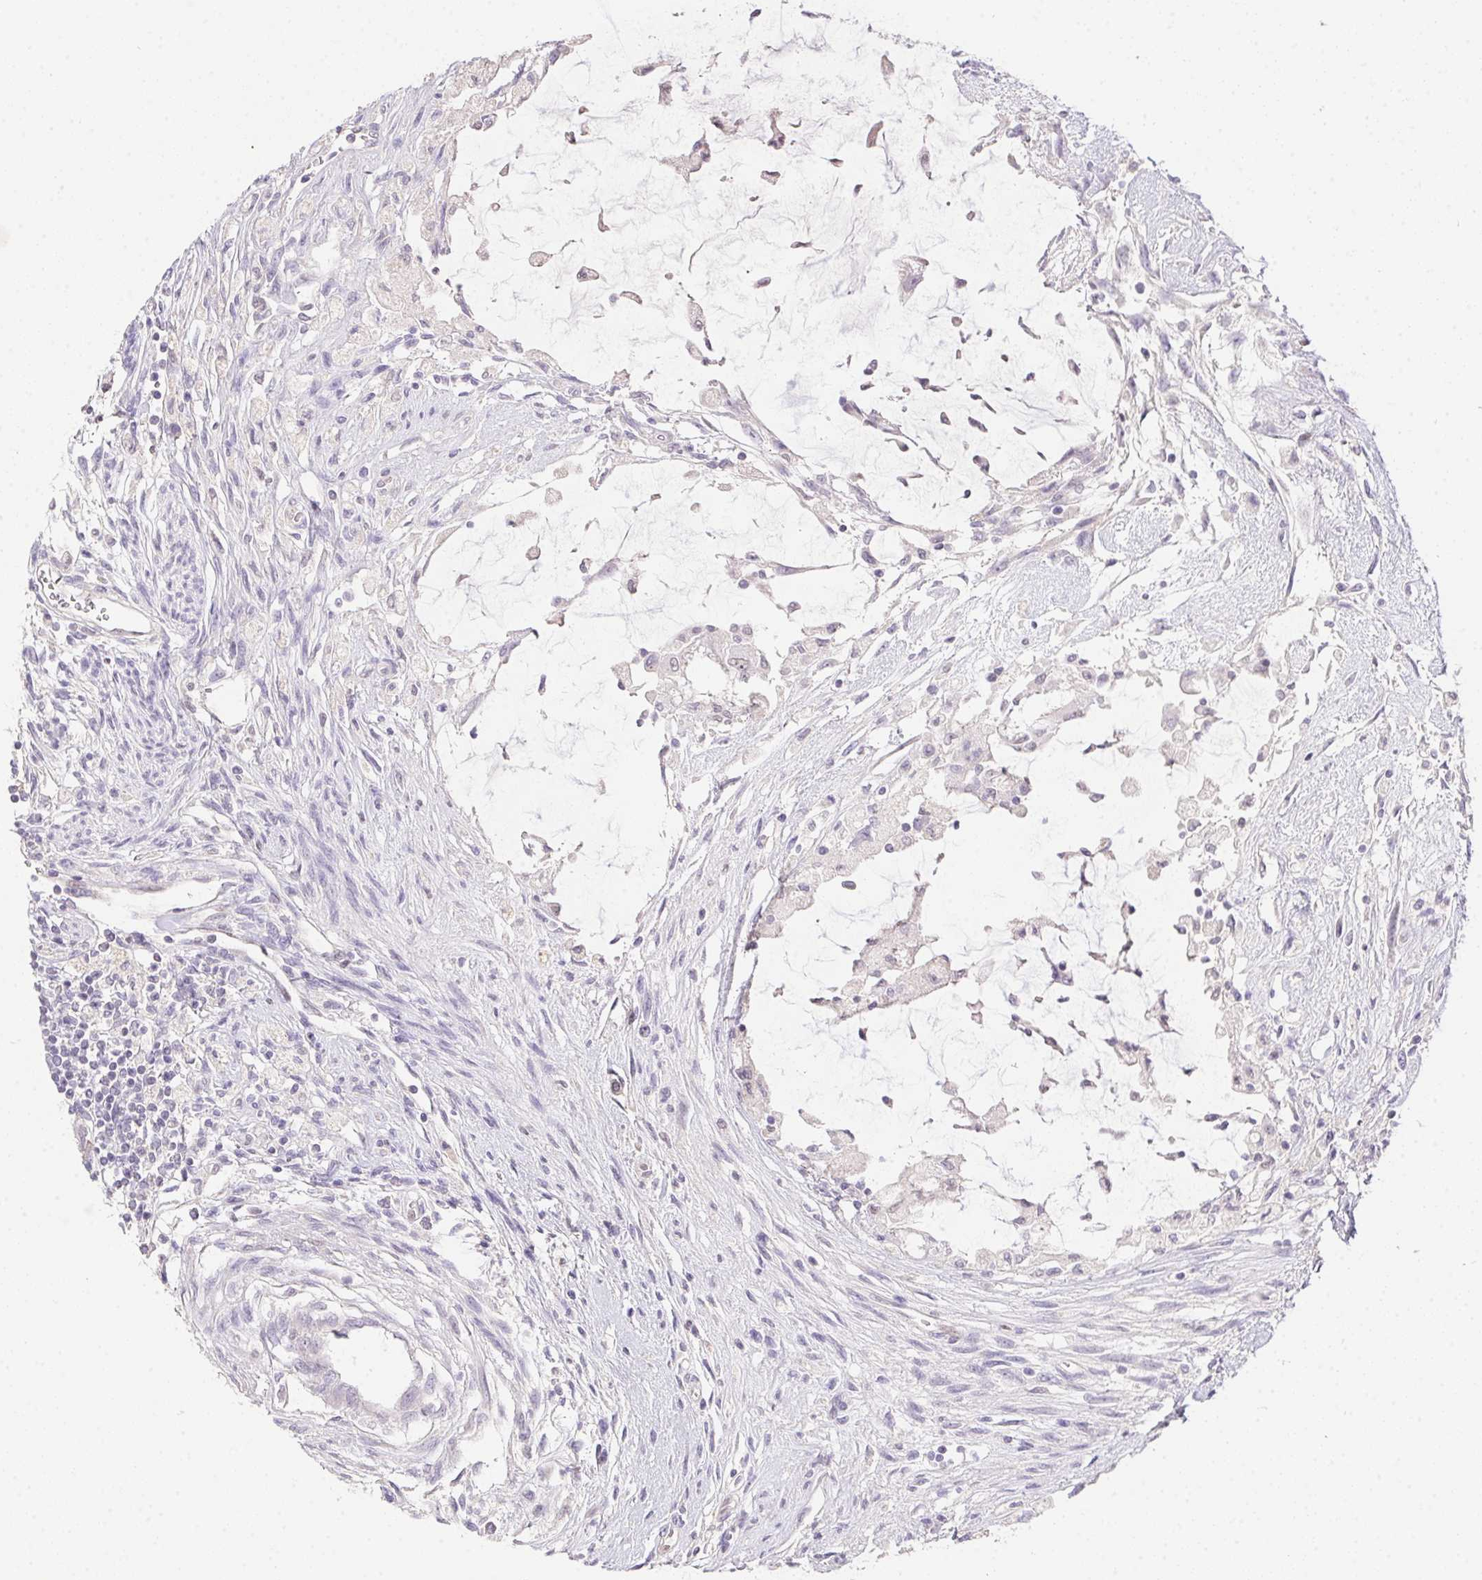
{"staining": {"intensity": "negative", "quantity": "none", "location": "none"}, "tissue": "testis cancer", "cell_type": "Tumor cells", "image_type": "cancer", "snomed": [{"axis": "morphology", "description": "Carcinoma, Embryonal, NOS"}, {"axis": "topography", "description": "Testis"}], "caption": "The immunohistochemistry photomicrograph has no significant positivity in tumor cells of testis embryonal carcinoma tissue.", "gene": "SP9", "patient": {"sex": "male", "age": 37}}